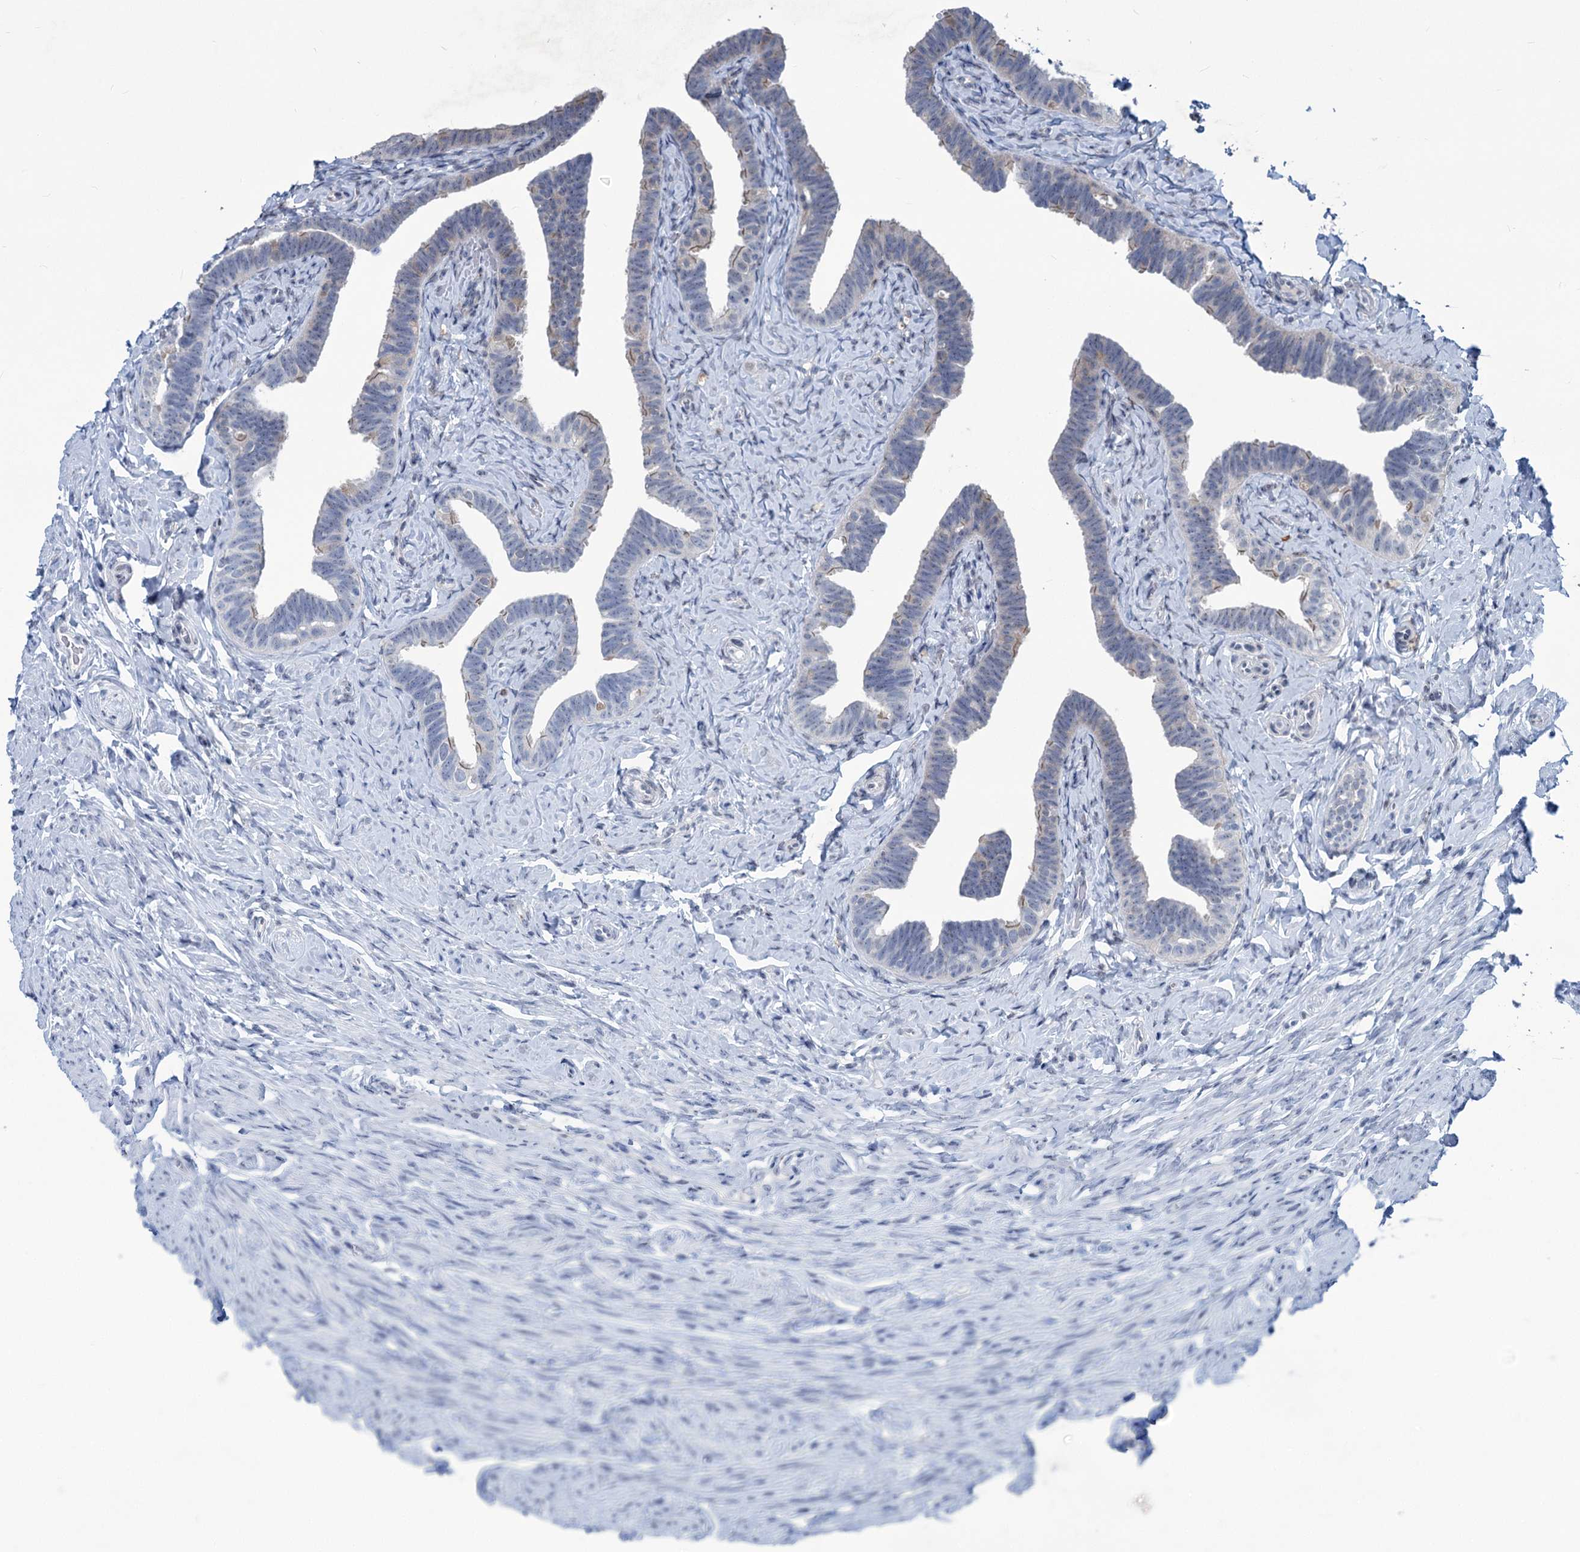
{"staining": {"intensity": "weak", "quantity": "25%-75%", "location": "cytoplasmic/membranous"}, "tissue": "fallopian tube", "cell_type": "Glandular cells", "image_type": "normal", "snomed": [{"axis": "morphology", "description": "Normal tissue, NOS"}, {"axis": "topography", "description": "Fallopian tube"}], "caption": "Unremarkable fallopian tube exhibits weak cytoplasmic/membranous expression in approximately 25%-75% of glandular cells (DAB IHC, brown staining for protein, blue staining for nuclei)..", "gene": "NEU3", "patient": {"sex": "female", "age": 39}}